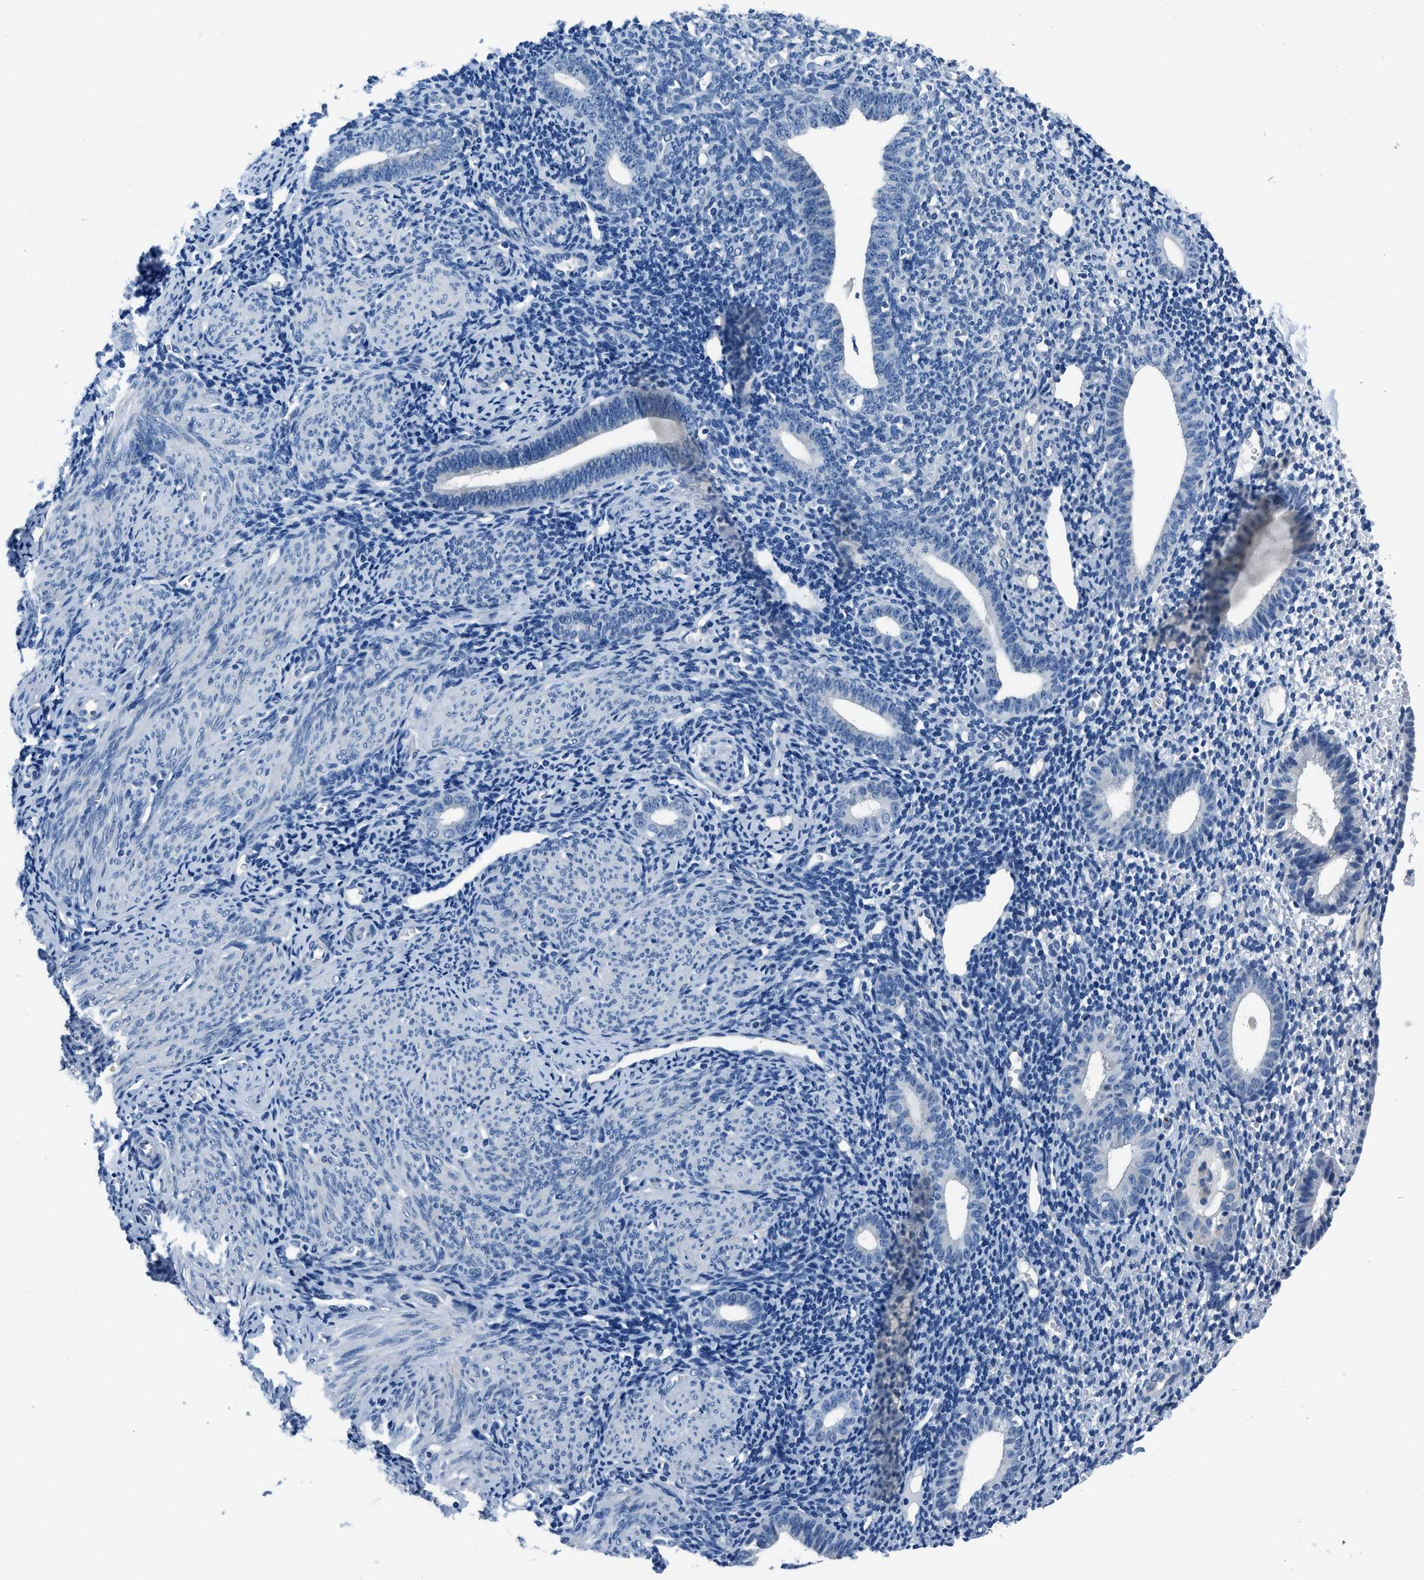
{"staining": {"intensity": "negative", "quantity": "none", "location": "none"}, "tissue": "endometrium", "cell_type": "Cells in endometrial stroma", "image_type": "normal", "snomed": [{"axis": "morphology", "description": "Normal tissue, NOS"}, {"axis": "topography", "description": "Endometrium"}], "caption": "There is no significant expression in cells in endometrial stroma of endometrium. (Stains: DAB (3,3'-diaminobenzidine) immunohistochemistry with hematoxylin counter stain, Microscopy: brightfield microscopy at high magnification).", "gene": "GJA3", "patient": {"sex": "female", "age": 50}}